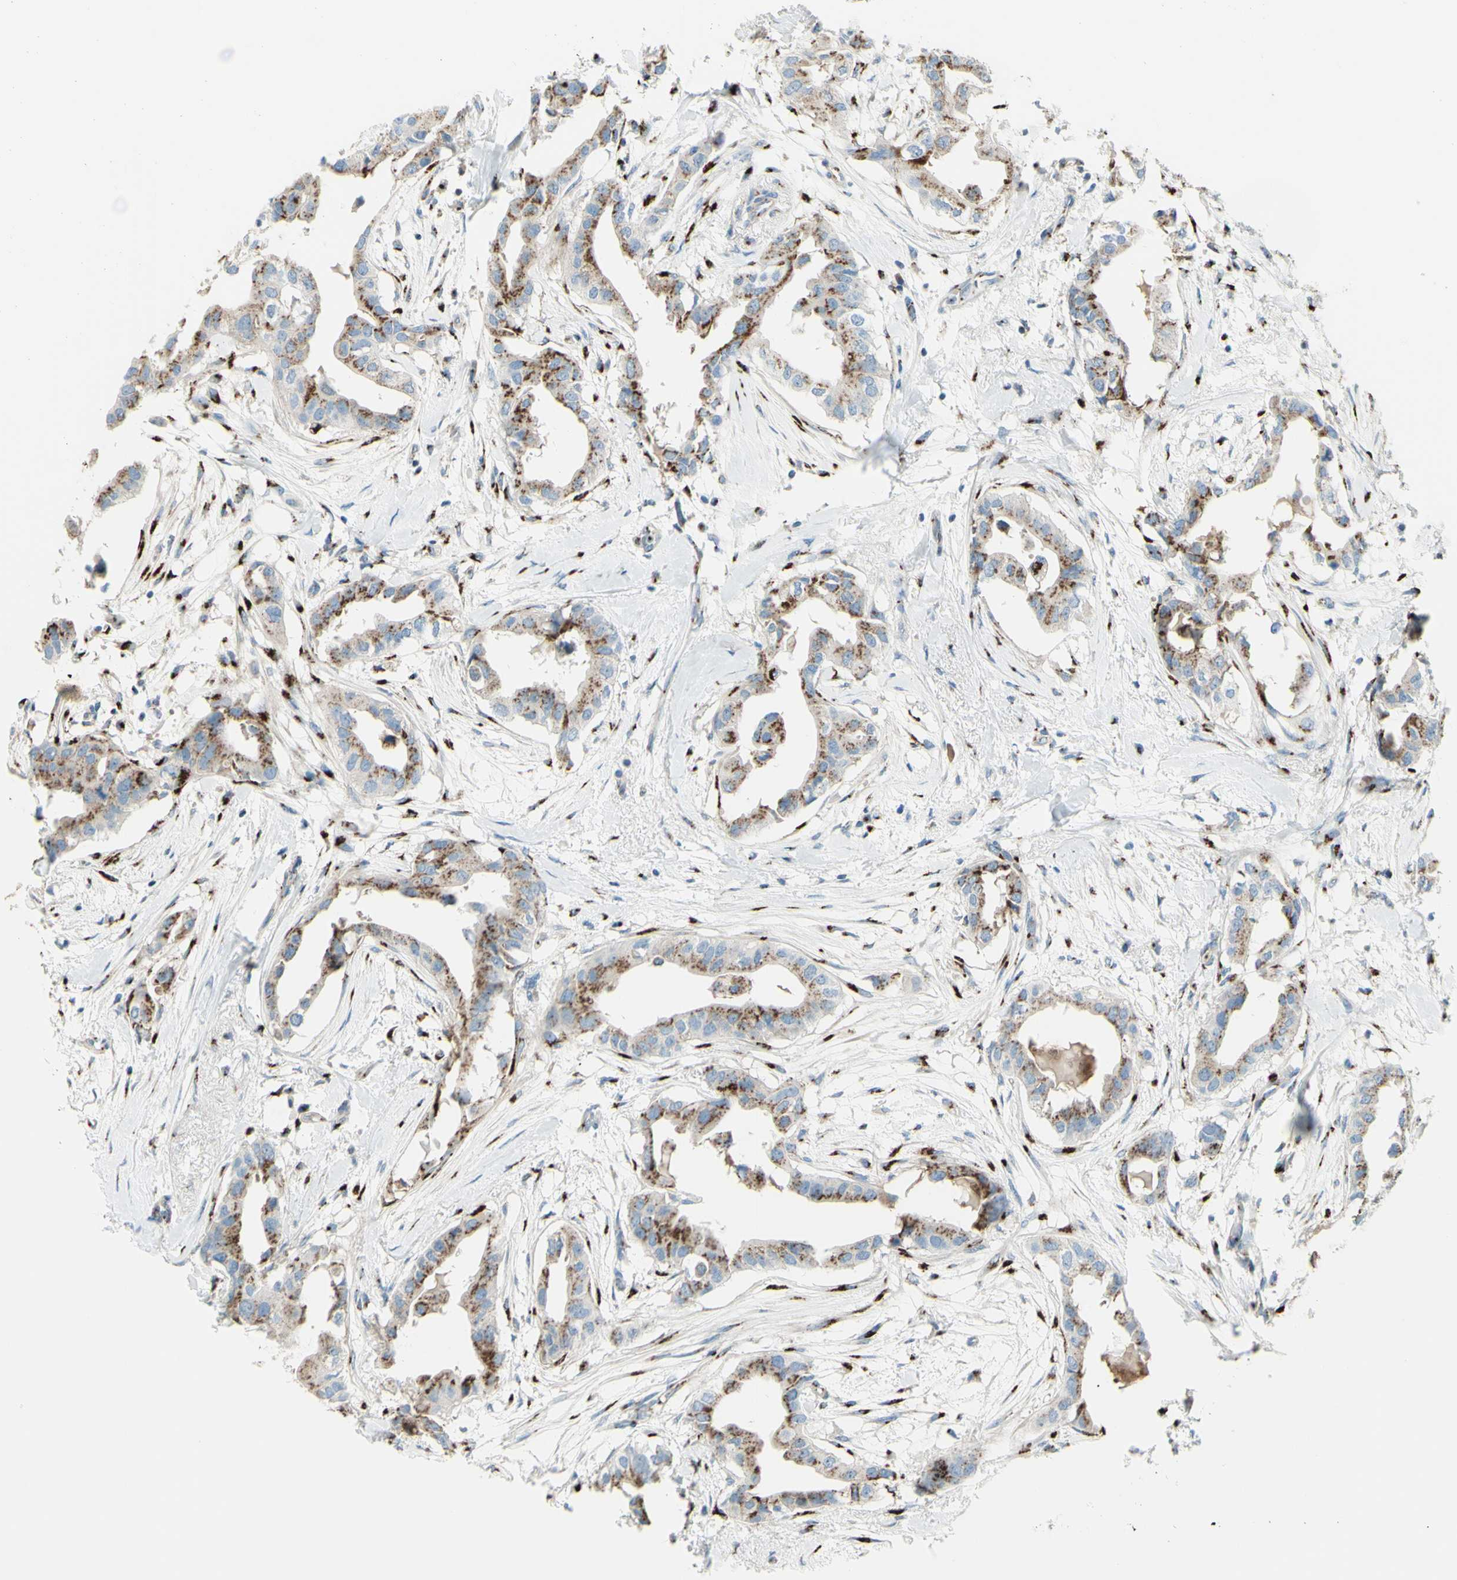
{"staining": {"intensity": "moderate", "quantity": ">75%", "location": "cytoplasmic/membranous"}, "tissue": "breast cancer", "cell_type": "Tumor cells", "image_type": "cancer", "snomed": [{"axis": "morphology", "description": "Duct carcinoma"}, {"axis": "topography", "description": "Breast"}], "caption": "Tumor cells display medium levels of moderate cytoplasmic/membranous staining in approximately >75% of cells in human breast cancer.", "gene": "B4GALT1", "patient": {"sex": "female", "age": 40}}